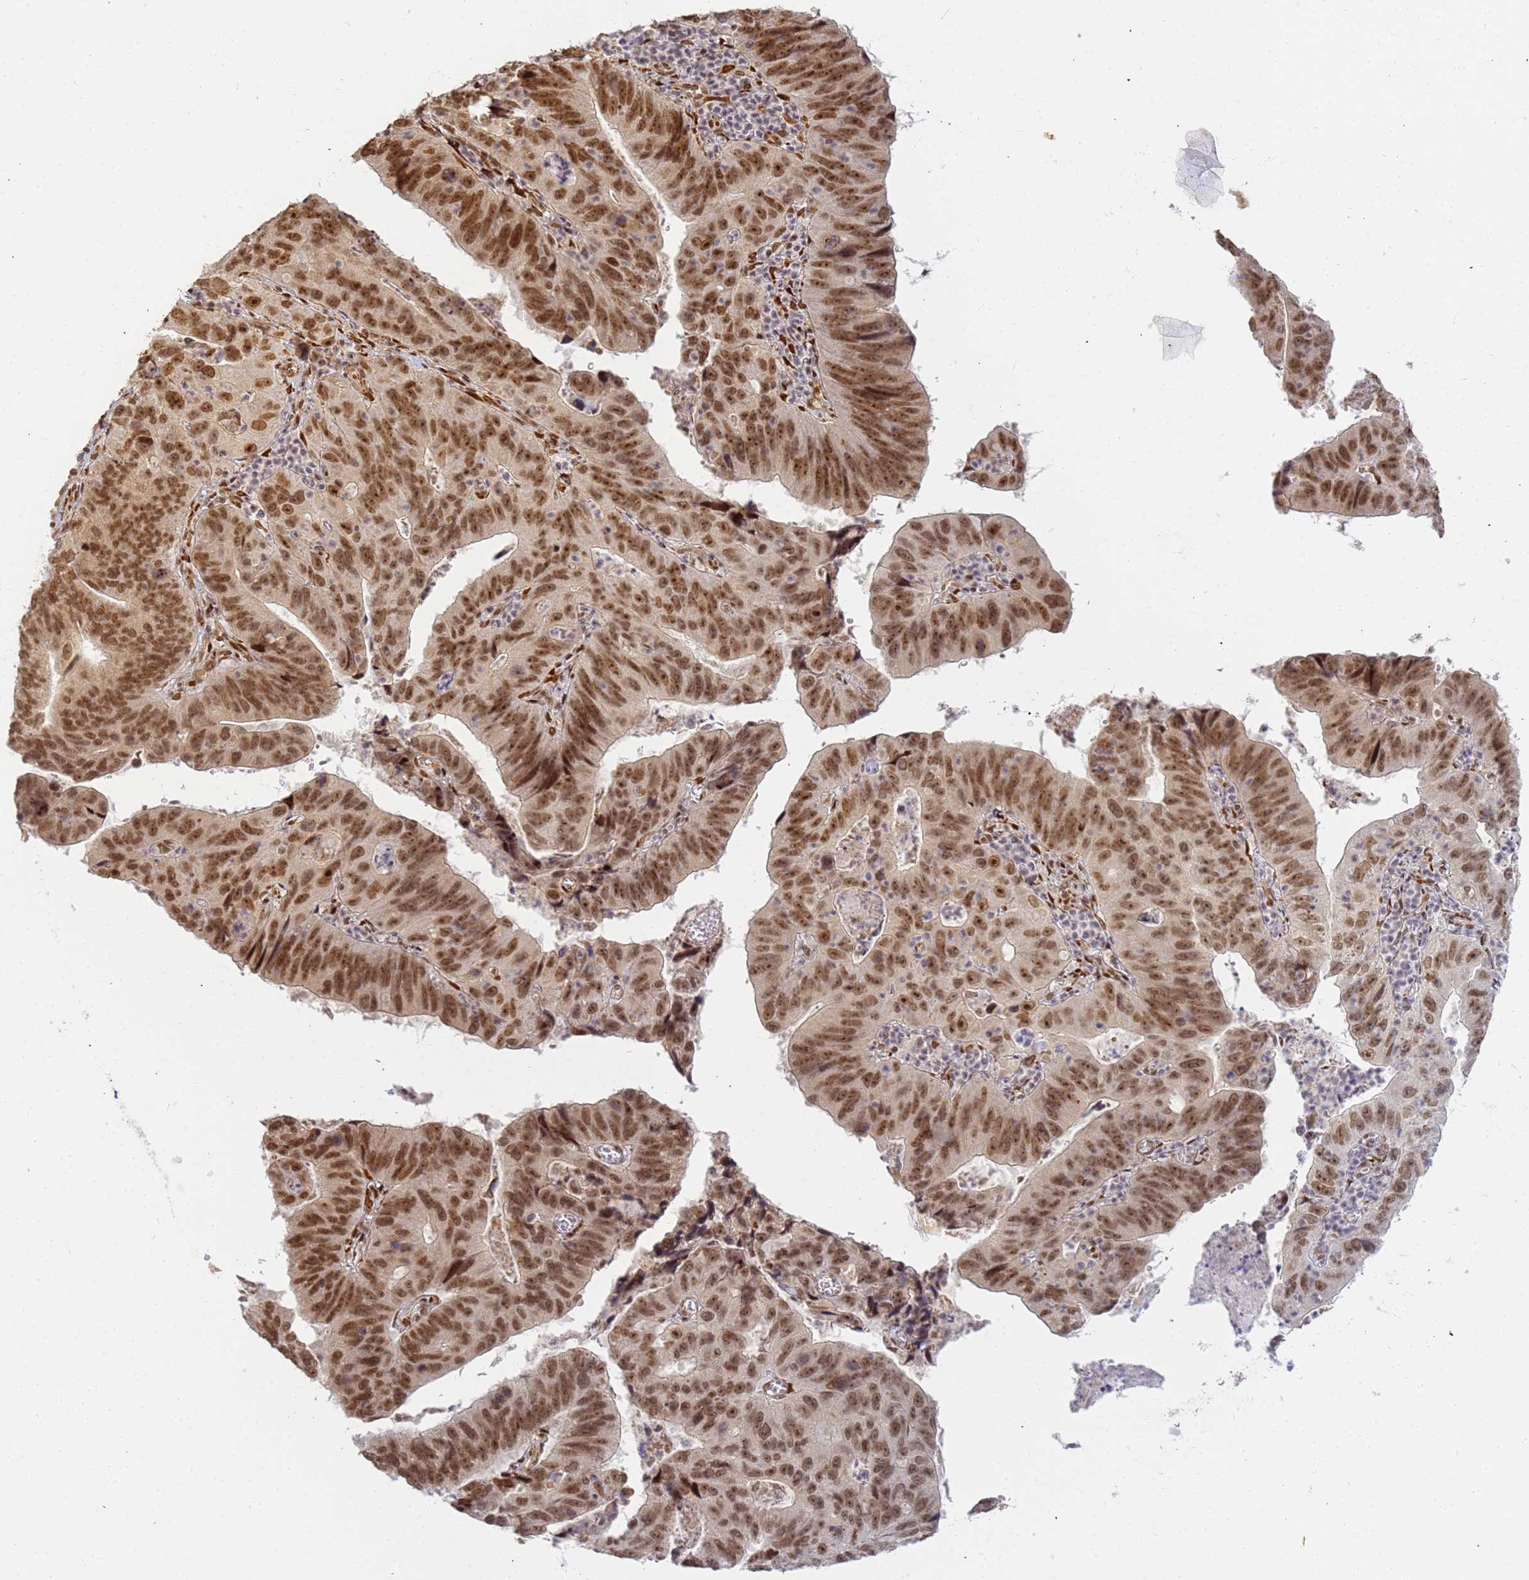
{"staining": {"intensity": "moderate", "quantity": ">75%", "location": "nuclear"}, "tissue": "stomach cancer", "cell_type": "Tumor cells", "image_type": "cancer", "snomed": [{"axis": "morphology", "description": "Adenocarcinoma, NOS"}, {"axis": "topography", "description": "Stomach"}], "caption": "The immunohistochemical stain labels moderate nuclear staining in tumor cells of stomach adenocarcinoma tissue.", "gene": "ABCA2", "patient": {"sex": "male", "age": 59}}